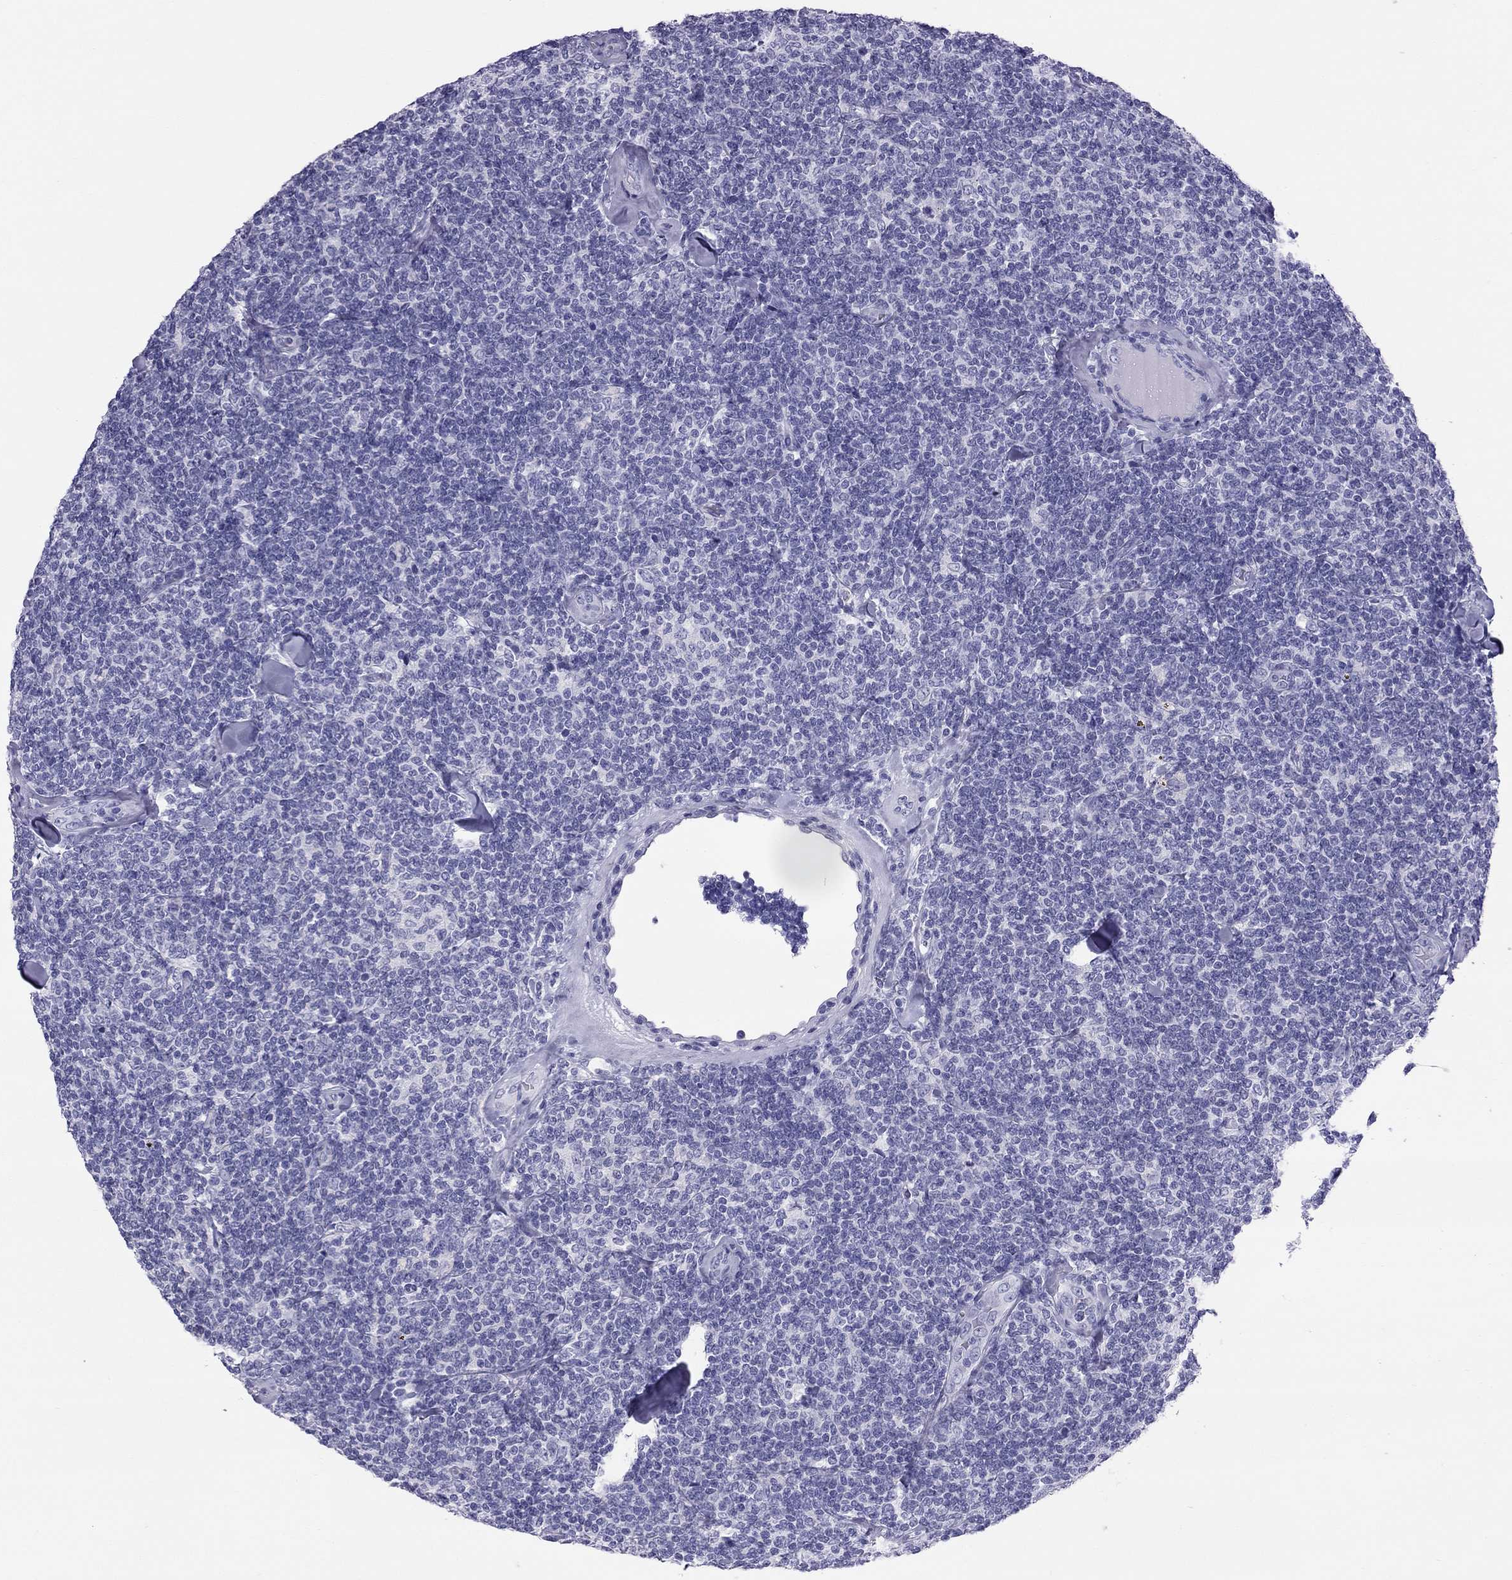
{"staining": {"intensity": "negative", "quantity": "none", "location": "none"}, "tissue": "lymphoma", "cell_type": "Tumor cells", "image_type": "cancer", "snomed": [{"axis": "morphology", "description": "Malignant lymphoma, non-Hodgkin's type, Low grade"}, {"axis": "topography", "description": "Lymph node"}], "caption": "DAB (3,3'-diaminobenzidine) immunohistochemical staining of human lymphoma reveals no significant expression in tumor cells.", "gene": "TRPM3", "patient": {"sex": "female", "age": 56}}